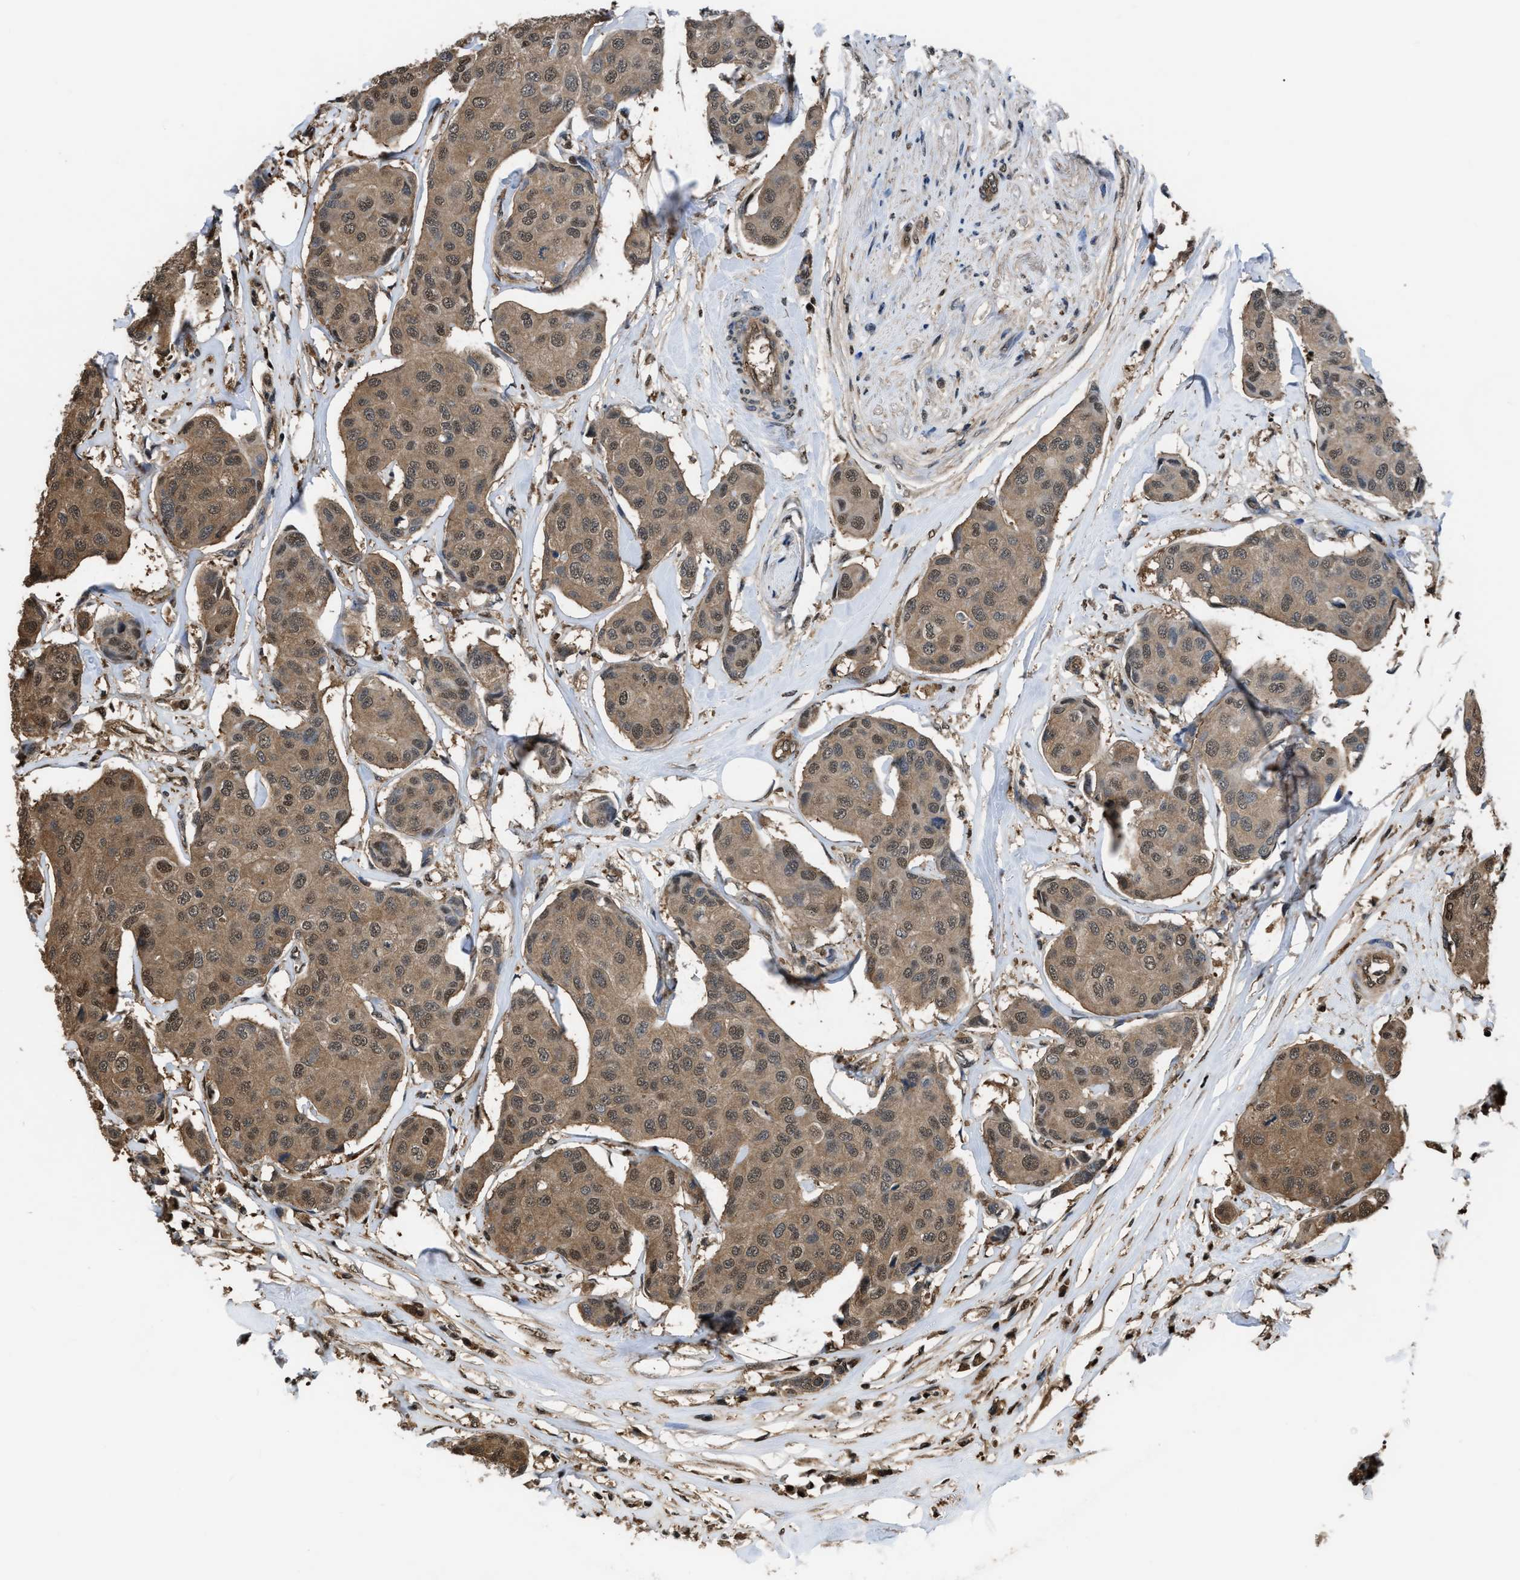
{"staining": {"intensity": "moderate", "quantity": ">75%", "location": "cytoplasmic/membranous,nuclear"}, "tissue": "breast cancer", "cell_type": "Tumor cells", "image_type": "cancer", "snomed": [{"axis": "morphology", "description": "Duct carcinoma"}, {"axis": "topography", "description": "Breast"}], "caption": "About >75% of tumor cells in intraductal carcinoma (breast) exhibit moderate cytoplasmic/membranous and nuclear protein positivity as visualized by brown immunohistochemical staining.", "gene": "FNTA", "patient": {"sex": "female", "age": 80}}